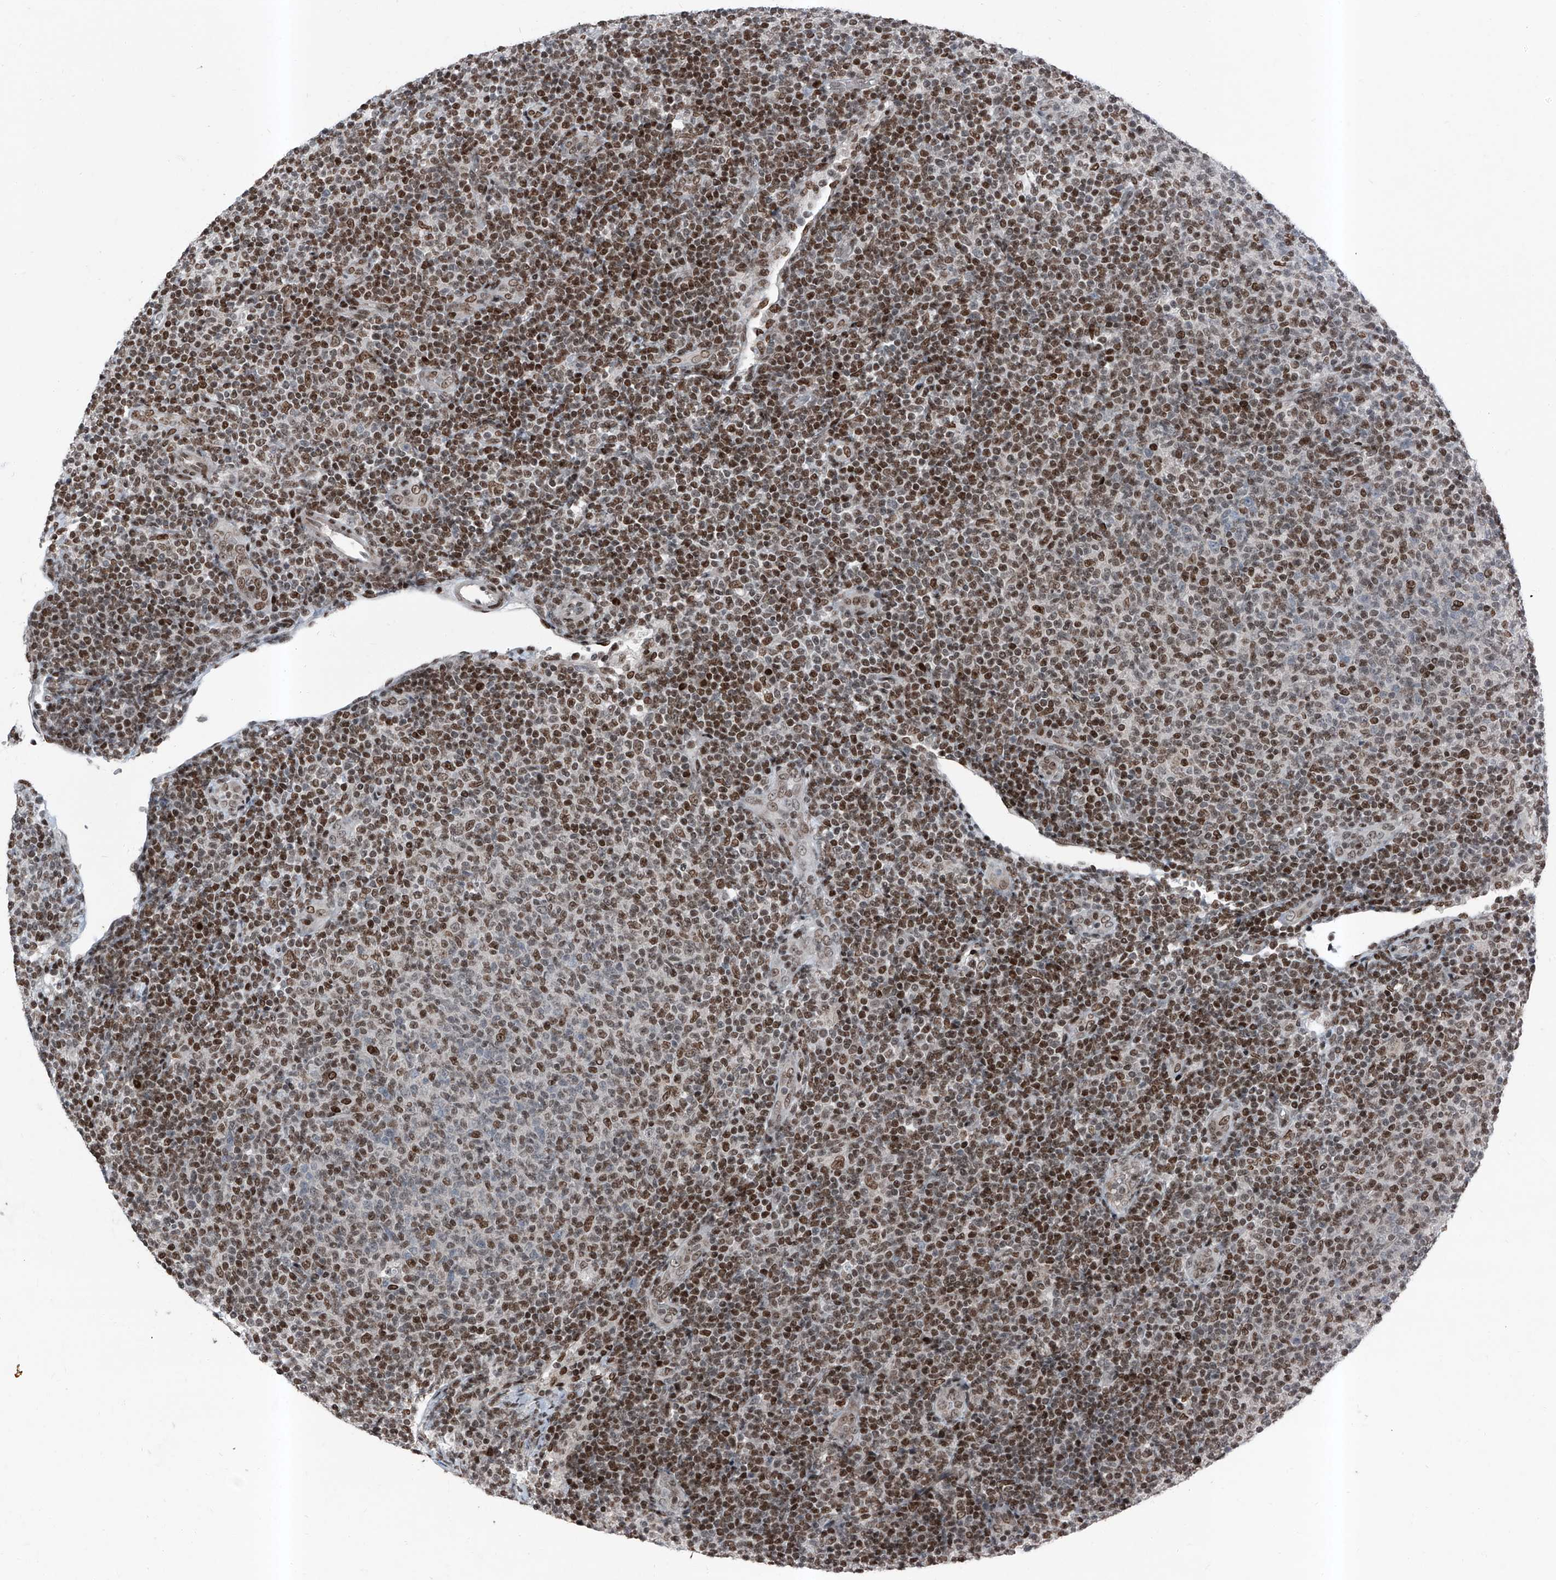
{"staining": {"intensity": "moderate", "quantity": ">75%", "location": "nuclear"}, "tissue": "lymphoma", "cell_type": "Tumor cells", "image_type": "cancer", "snomed": [{"axis": "morphology", "description": "Malignant lymphoma, non-Hodgkin's type, Low grade"}, {"axis": "topography", "description": "Lymph node"}], "caption": "Immunohistochemical staining of human lymphoma reveals medium levels of moderate nuclear expression in approximately >75% of tumor cells.", "gene": "BMI1", "patient": {"sex": "male", "age": 66}}